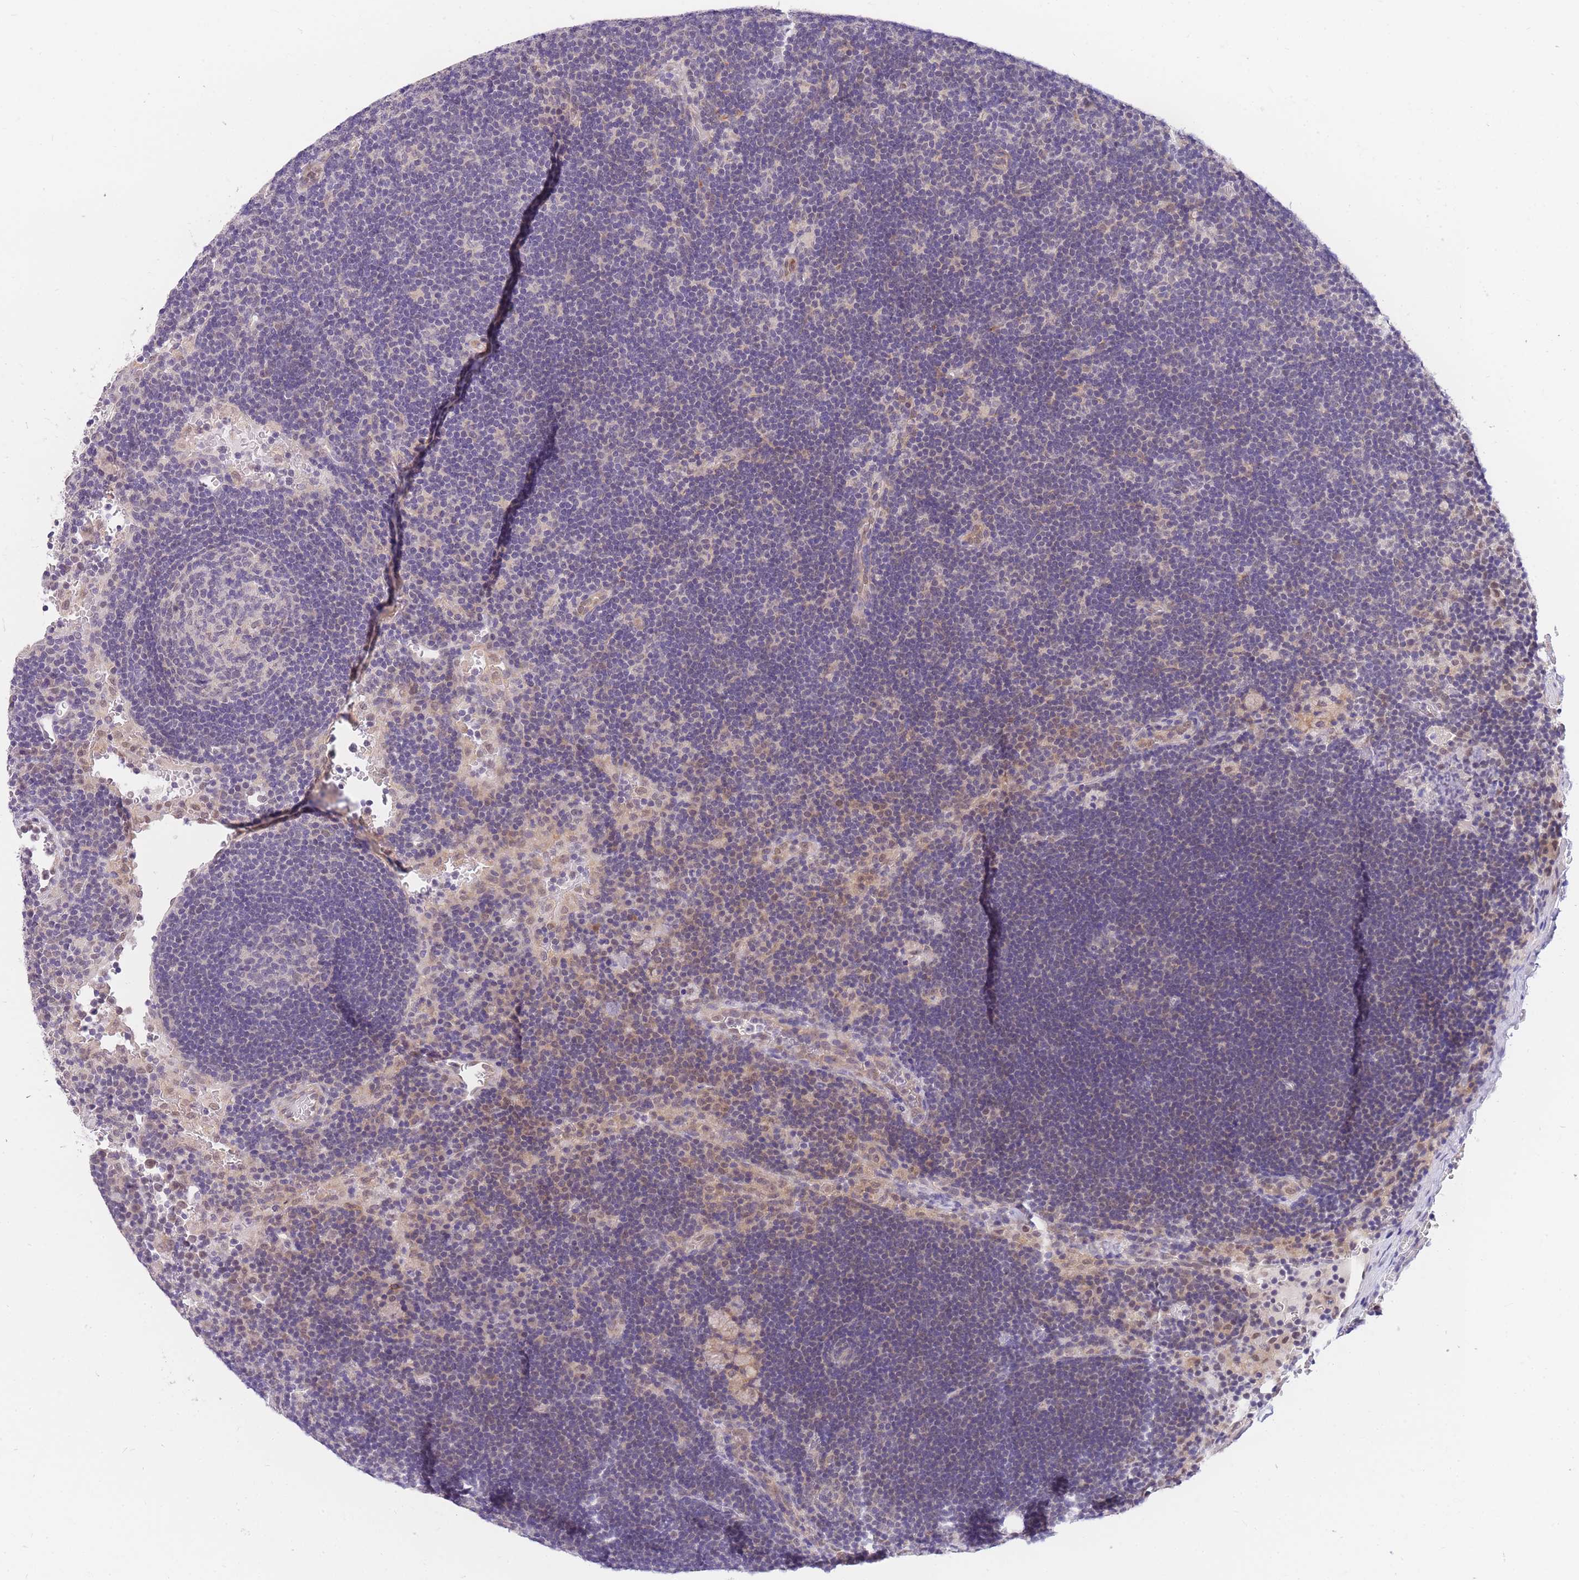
{"staining": {"intensity": "negative", "quantity": "none", "location": "none"}, "tissue": "lymph node", "cell_type": "Germinal center cells", "image_type": "normal", "snomed": [{"axis": "morphology", "description": "Normal tissue, NOS"}, {"axis": "topography", "description": "Lymph node"}], "caption": "Germinal center cells show no significant expression in unremarkable lymph node. (DAB immunohistochemistry (IHC) visualized using brightfield microscopy, high magnification).", "gene": "S100PBP", "patient": {"sex": "male", "age": 62}}